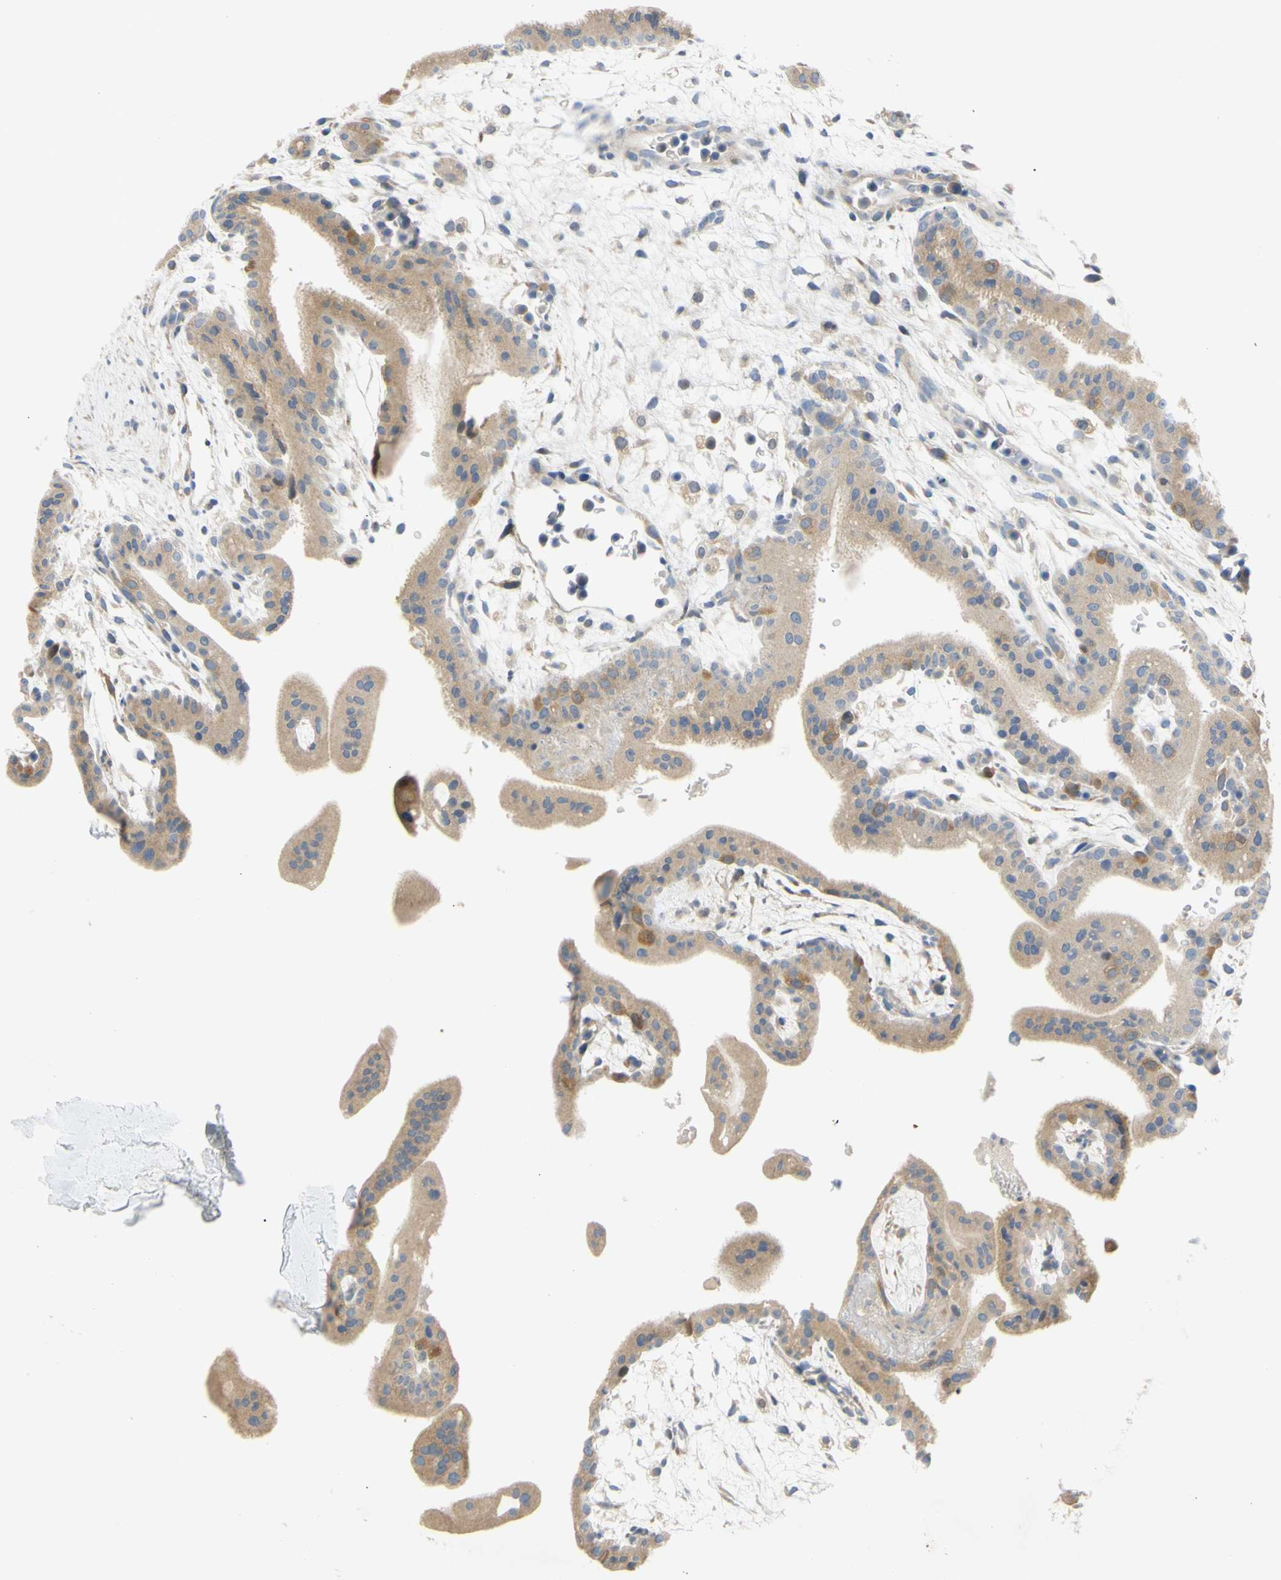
{"staining": {"intensity": "weak", "quantity": ">75%", "location": "cytoplasmic/membranous"}, "tissue": "placenta", "cell_type": "Trophoblastic cells", "image_type": "normal", "snomed": [{"axis": "morphology", "description": "Normal tissue, NOS"}, {"axis": "topography", "description": "Placenta"}], "caption": "Immunohistochemical staining of benign human placenta exhibits >75% levels of weak cytoplasmic/membranous protein staining in approximately >75% of trophoblastic cells. Using DAB (brown) and hematoxylin (blue) stains, captured at high magnification using brightfield microscopy.", "gene": "CCNB2", "patient": {"sex": "female", "age": 35}}